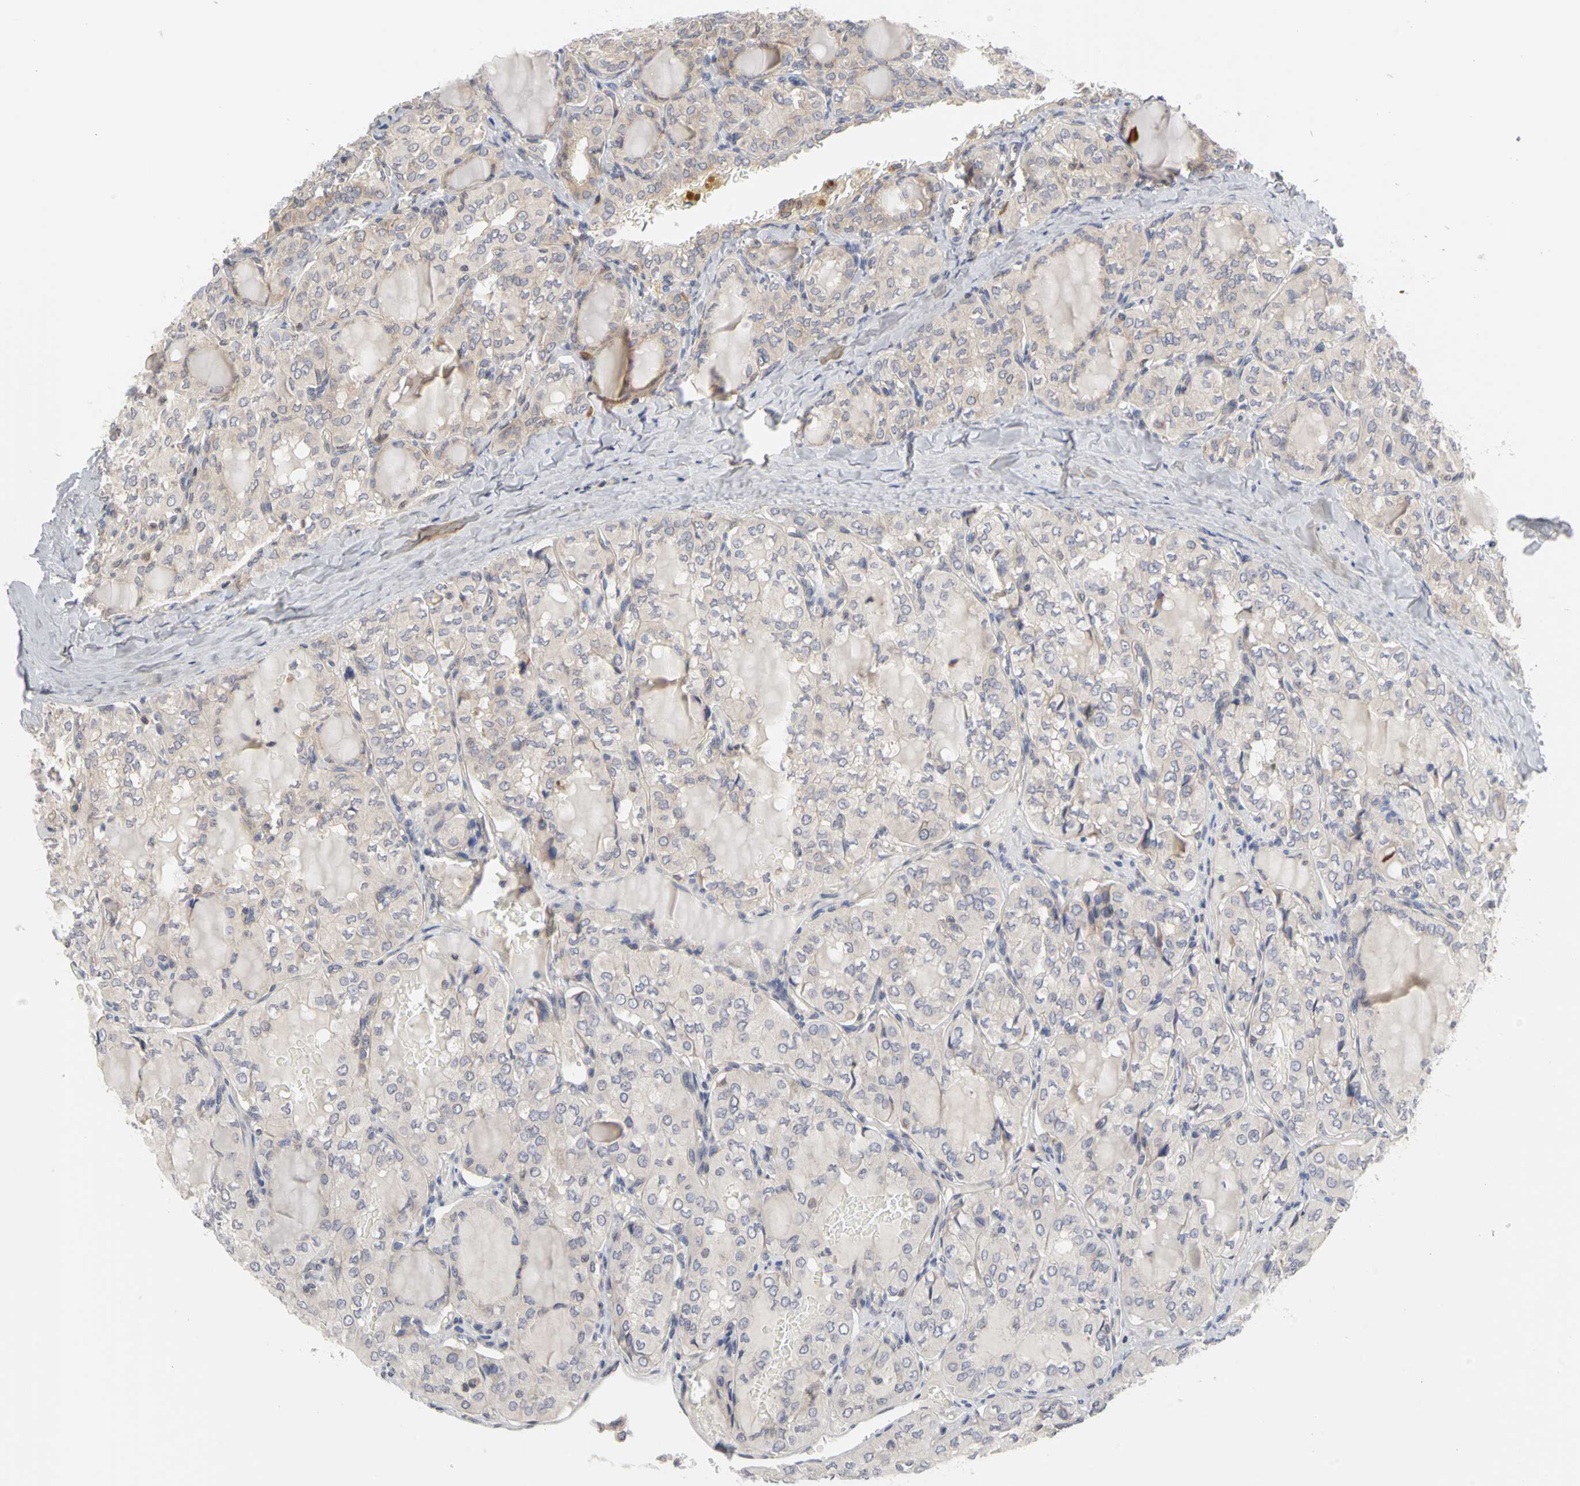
{"staining": {"intensity": "weak", "quantity": "<25%", "location": "cytoplasmic/membranous"}, "tissue": "thyroid cancer", "cell_type": "Tumor cells", "image_type": "cancer", "snomed": [{"axis": "morphology", "description": "Papillary adenocarcinoma, NOS"}, {"axis": "topography", "description": "Thyroid gland"}], "caption": "The image demonstrates no staining of tumor cells in thyroid cancer (papillary adenocarcinoma).", "gene": "IRAK1", "patient": {"sex": "male", "age": 20}}